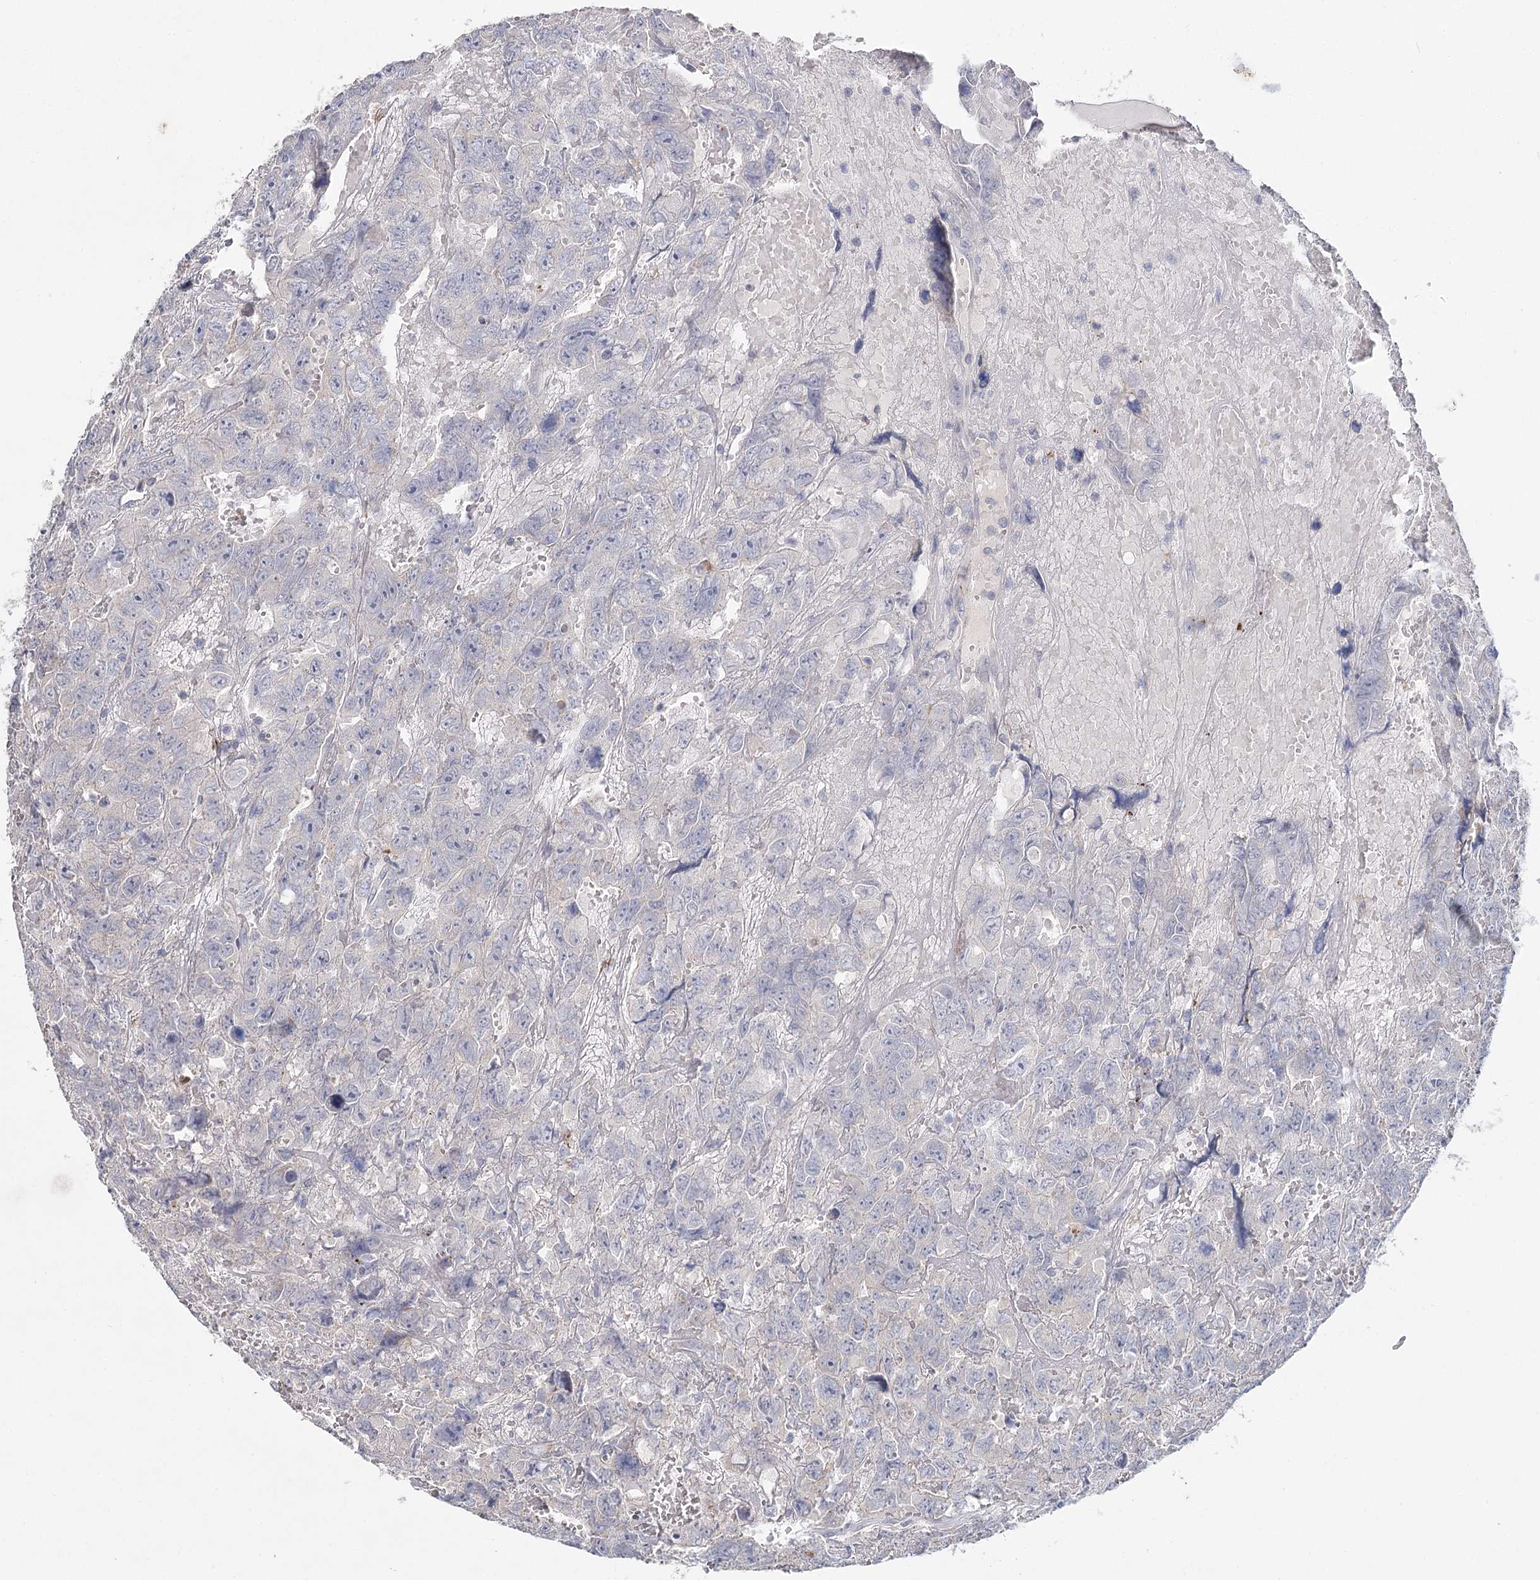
{"staining": {"intensity": "negative", "quantity": "none", "location": "none"}, "tissue": "testis cancer", "cell_type": "Tumor cells", "image_type": "cancer", "snomed": [{"axis": "morphology", "description": "Carcinoma, Embryonal, NOS"}, {"axis": "topography", "description": "Testis"}], "caption": "IHC histopathology image of human testis cancer (embryonal carcinoma) stained for a protein (brown), which reveals no staining in tumor cells.", "gene": "ARHGAP44", "patient": {"sex": "male", "age": 45}}